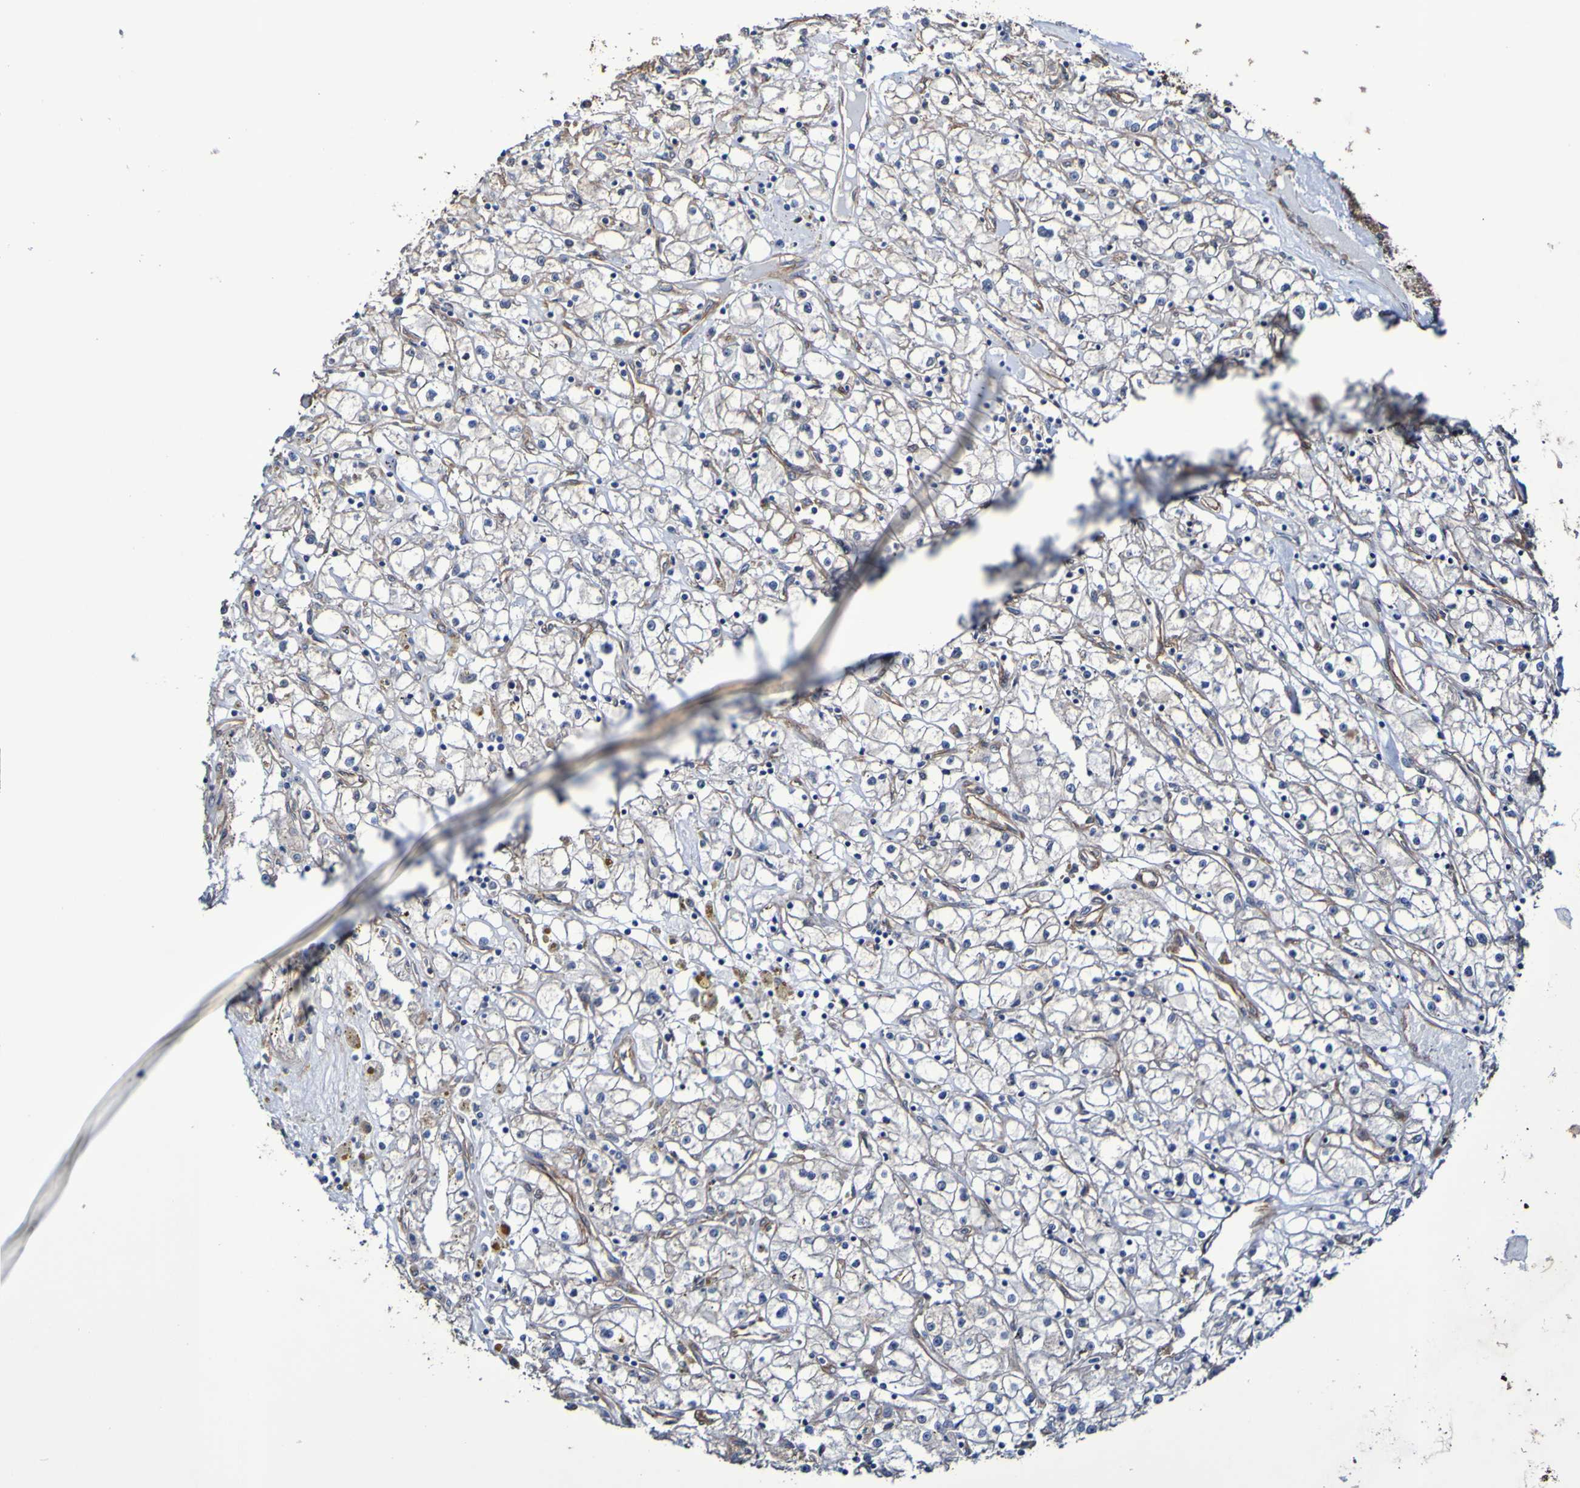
{"staining": {"intensity": "weak", "quantity": "25%-75%", "location": "cytoplasmic/membranous"}, "tissue": "renal cancer", "cell_type": "Tumor cells", "image_type": "cancer", "snomed": [{"axis": "morphology", "description": "Adenocarcinoma, NOS"}, {"axis": "topography", "description": "Kidney"}], "caption": "Human renal adenocarcinoma stained for a protein (brown) demonstrates weak cytoplasmic/membranous positive expression in about 25%-75% of tumor cells.", "gene": "ELMOD3", "patient": {"sex": "male", "age": 56}}